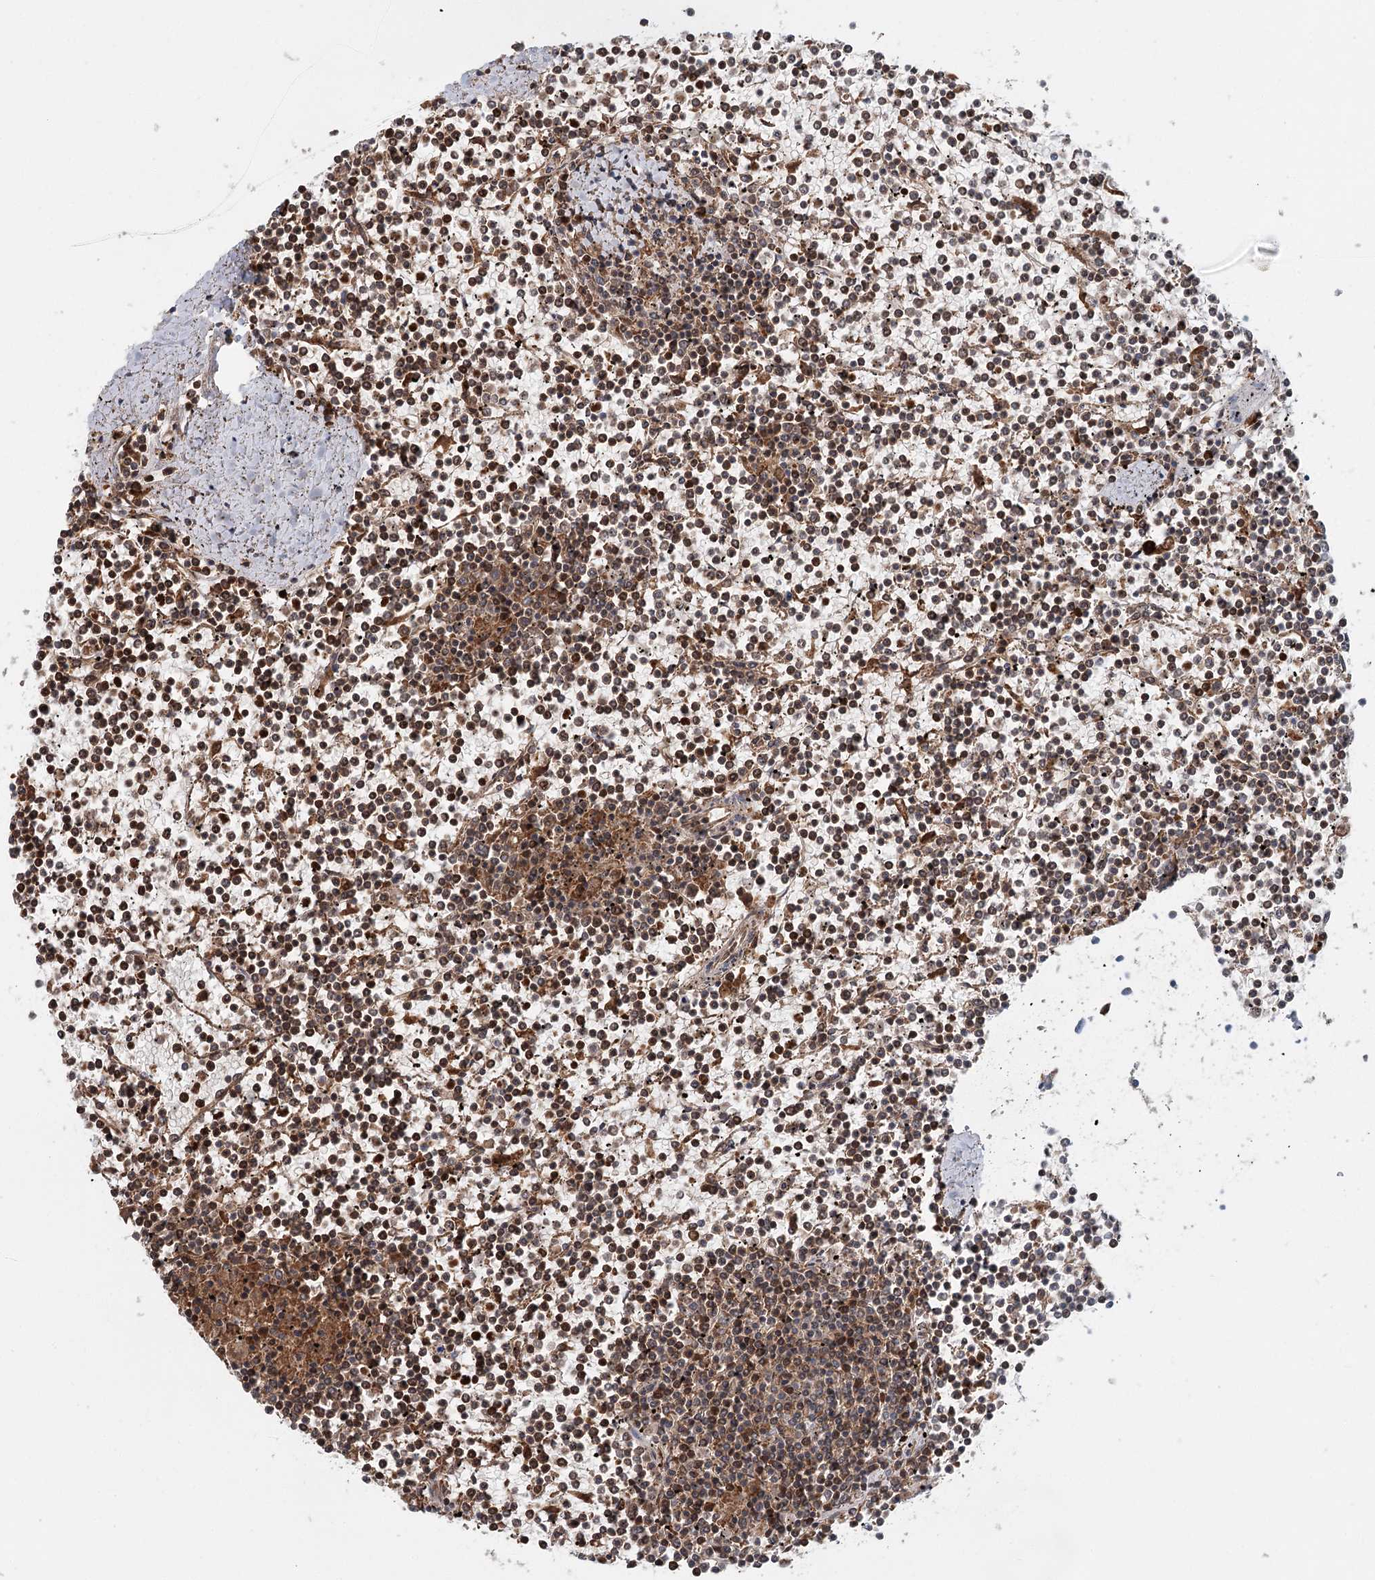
{"staining": {"intensity": "moderate", "quantity": "25%-75%", "location": "cytoplasmic/membranous"}, "tissue": "lymphoma", "cell_type": "Tumor cells", "image_type": "cancer", "snomed": [{"axis": "morphology", "description": "Malignant lymphoma, non-Hodgkin's type, Low grade"}, {"axis": "topography", "description": "Spleen"}], "caption": "Low-grade malignant lymphoma, non-Hodgkin's type stained with DAB (3,3'-diaminobenzidine) immunohistochemistry shows medium levels of moderate cytoplasmic/membranous positivity in approximately 25%-75% of tumor cells.", "gene": "ADK", "patient": {"sex": "female", "age": 19}}